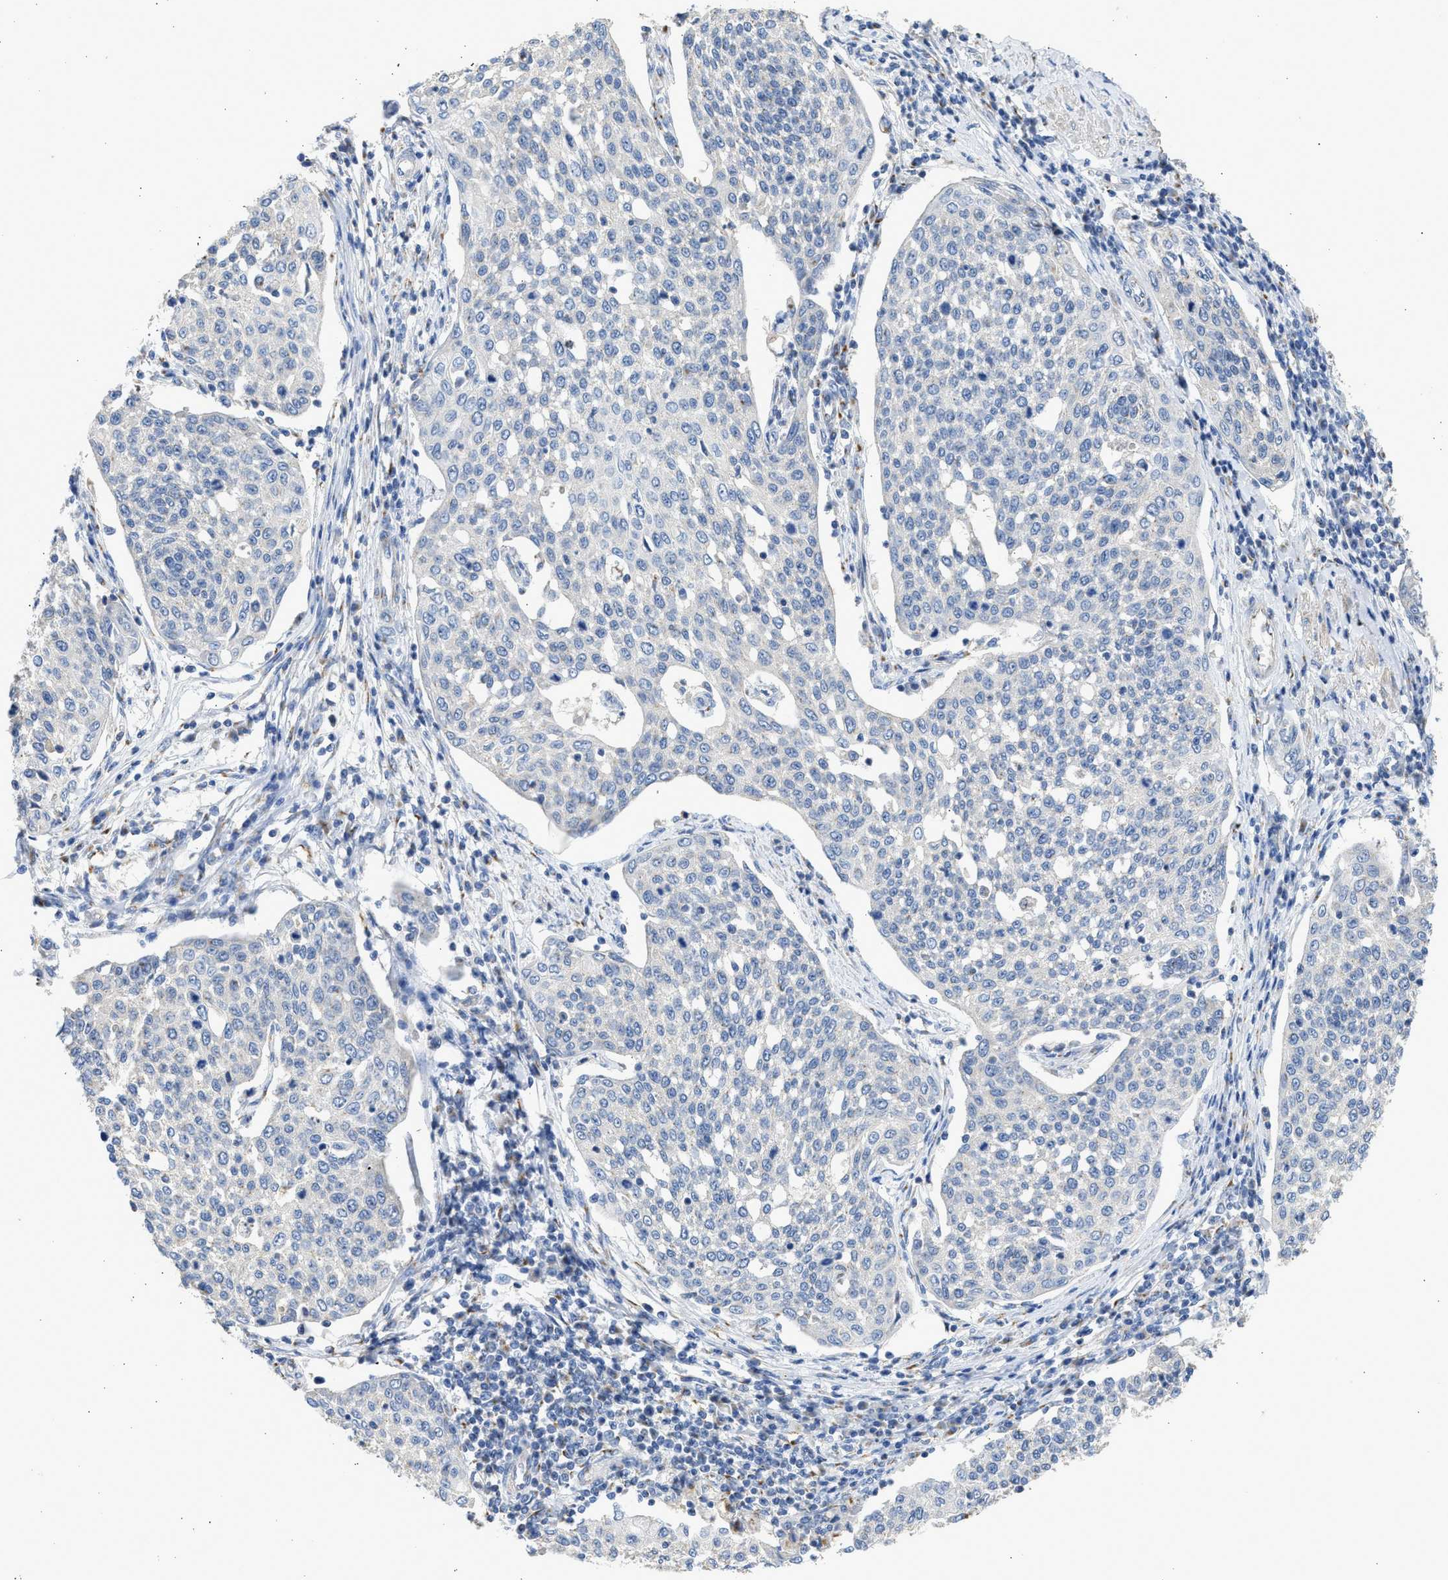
{"staining": {"intensity": "negative", "quantity": "none", "location": "none"}, "tissue": "cervical cancer", "cell_type": "Tumor cells", "image_type": "cancer", "snomed": [{"axis": "morphology", "description": "Squamous cell carcinoma, NOS"}, {"axis": "topography", "description": "Cervix"}], "caption": "Cervical cancer (squamous cell carcinoma) was stained to show a protein in brown. There is no significant positivity in tumor cells.", "gene": "IPO8", "patient": {"sex": "female", "age": 34}}